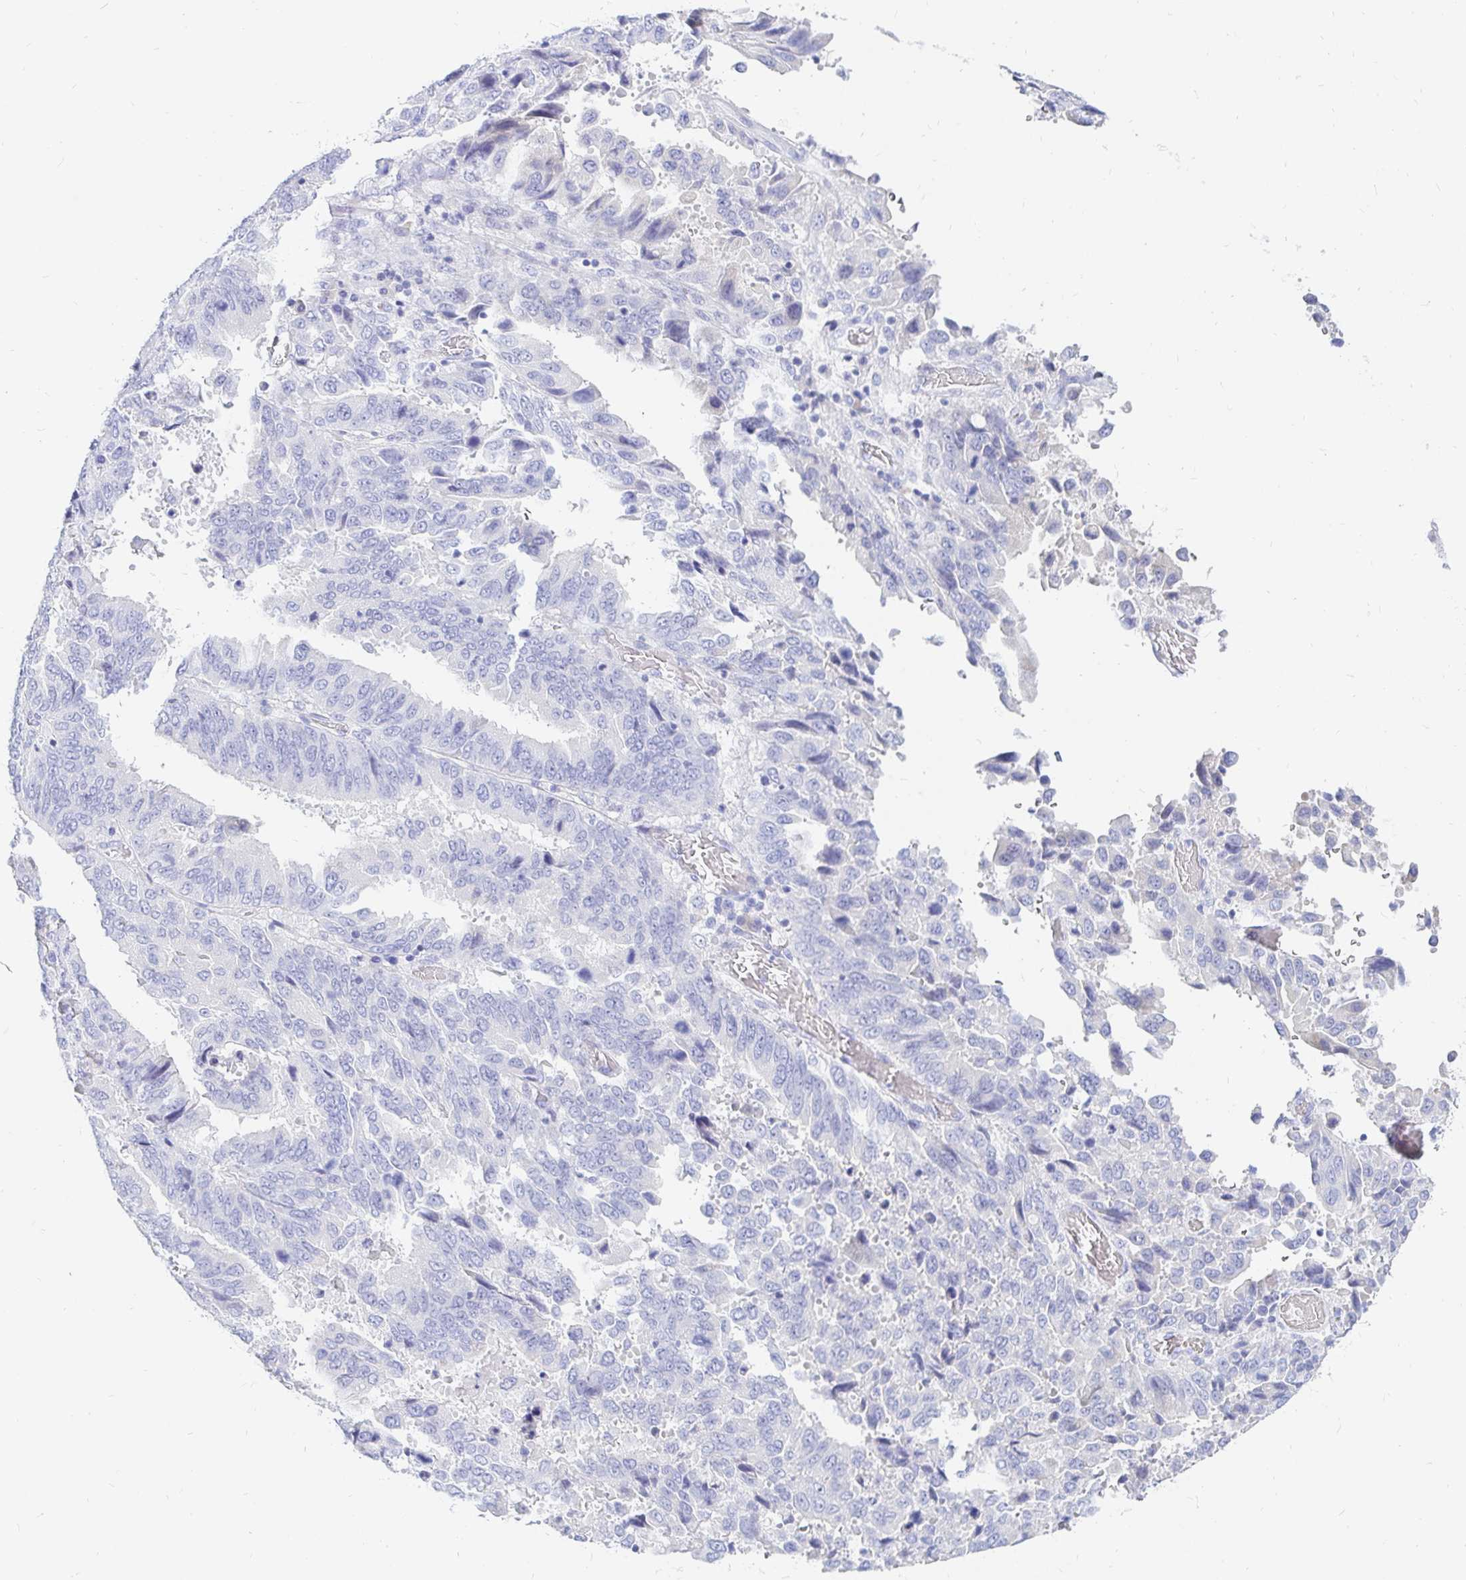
{"staining": {"intensity": "negative", "quantity": "none", "location": "none"}, "tissue": "stomach cancer", "cell_type": "Tumor cells", "image_type": "cancer", "snomed": [{"axis": "morphology", "description": "Adenocarcinoma, NOS"}, {"axis": "topography", "description": "Stomach, upper"}], "caption": "High magnification brightfield microscopy of stomach adenocarcinoma stained with DAB (brown) and counterstained with hematoxylin (blue): tumor cells show no significant expression.", "gene": "NR2E1", "patient": {"sex": "male", "age": 74}}